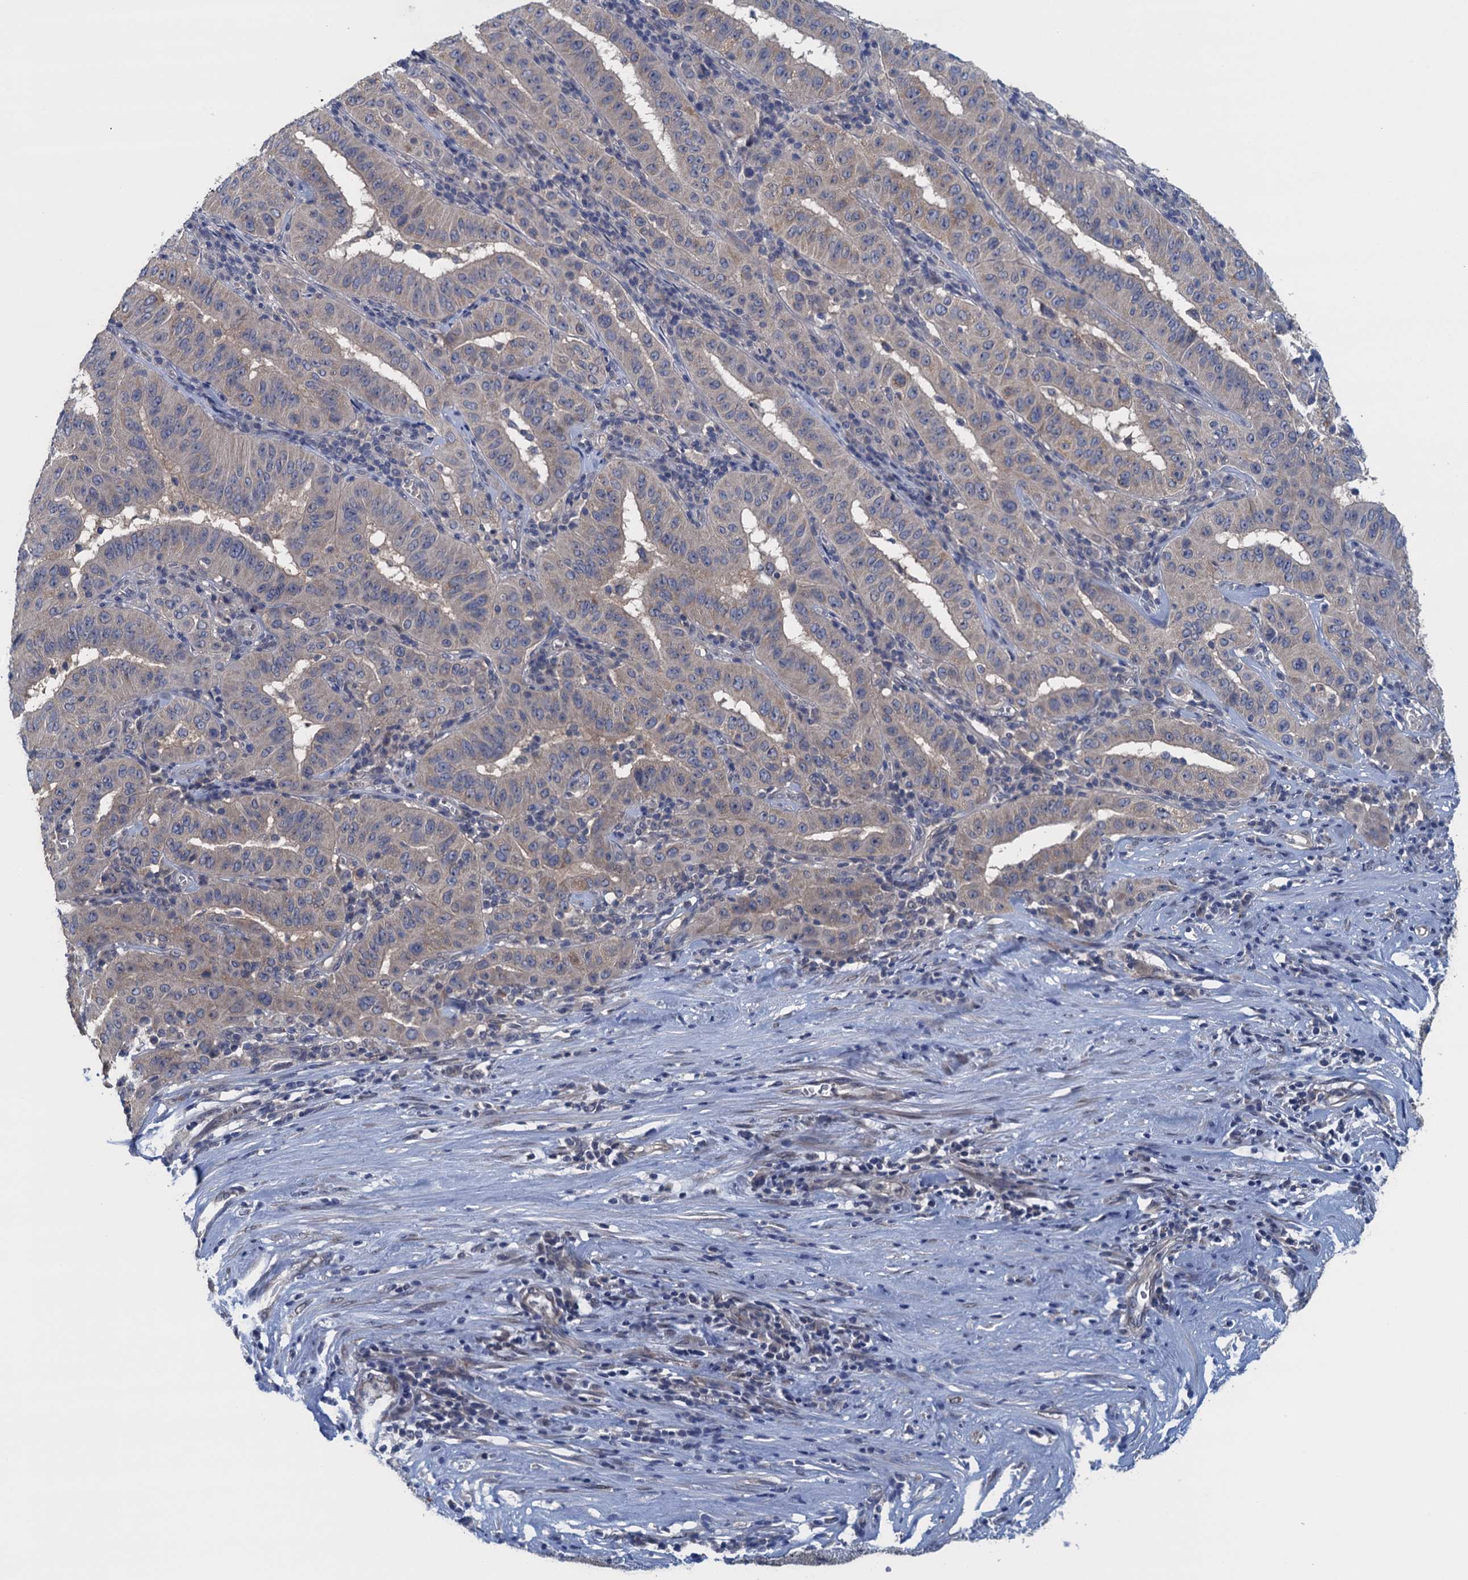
{"staining": {"intensity": "weak", "quantity": "<25%", "location": "cytoplasmic/membranous"}, "tissue": "pancreatic cancer", "cell_type": "Tumor cells", "image_type": "cancer", "snomed": [{"axis": "morphology", "description": "Adenocarcinoma, NOS"}, {"axis": "topography", "description": "Pancreas"}], "caption": "A high-resolution image shows IHC staining of pancreatic adenocarcinoma, which reveals no significant staining in tumor cells.", "gene": "CTU2", "patient": {"sex": "male", "age": 63}}